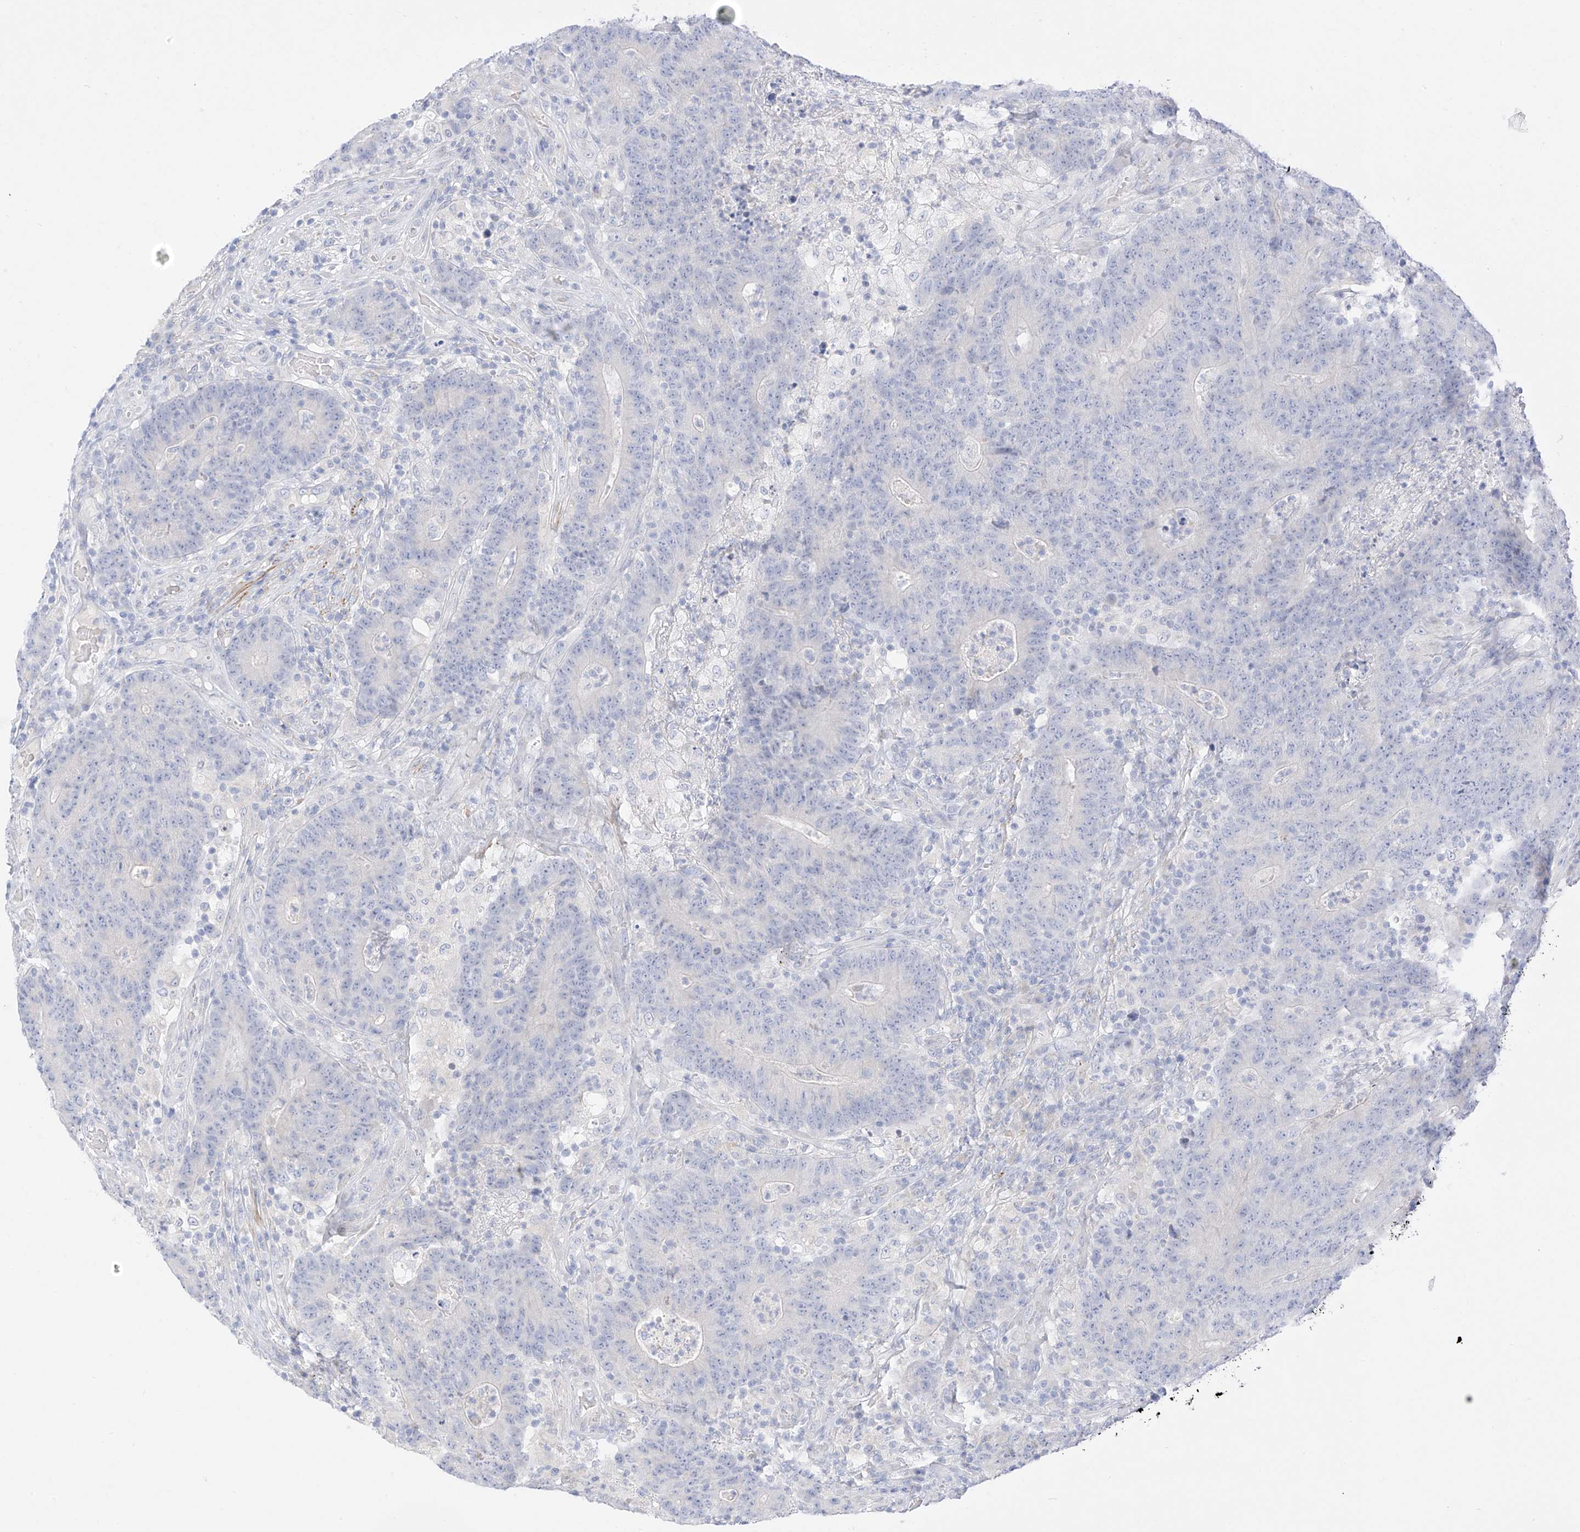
{"staining": {"intensity": "negative", "quantity": "none", "location": "none"}, "tissue": "colorectal cancer", "cell_type": "Tumor cells", "image_type": "cancer", "snomed": [{"axis": "morphology", "description": "Normal tissue, NOS"}, {"axis": "morphology", "description": "Adenocarcinoma, NOS"}, {"axis": "topography", "description": "Colon"}], "caption": "Colorectal cancer was stained to show a protein in brown. There is no significant expression in tumor cells.", "gene": "ST3GAL5", "patient": {"sex": "female", "age": 75}}